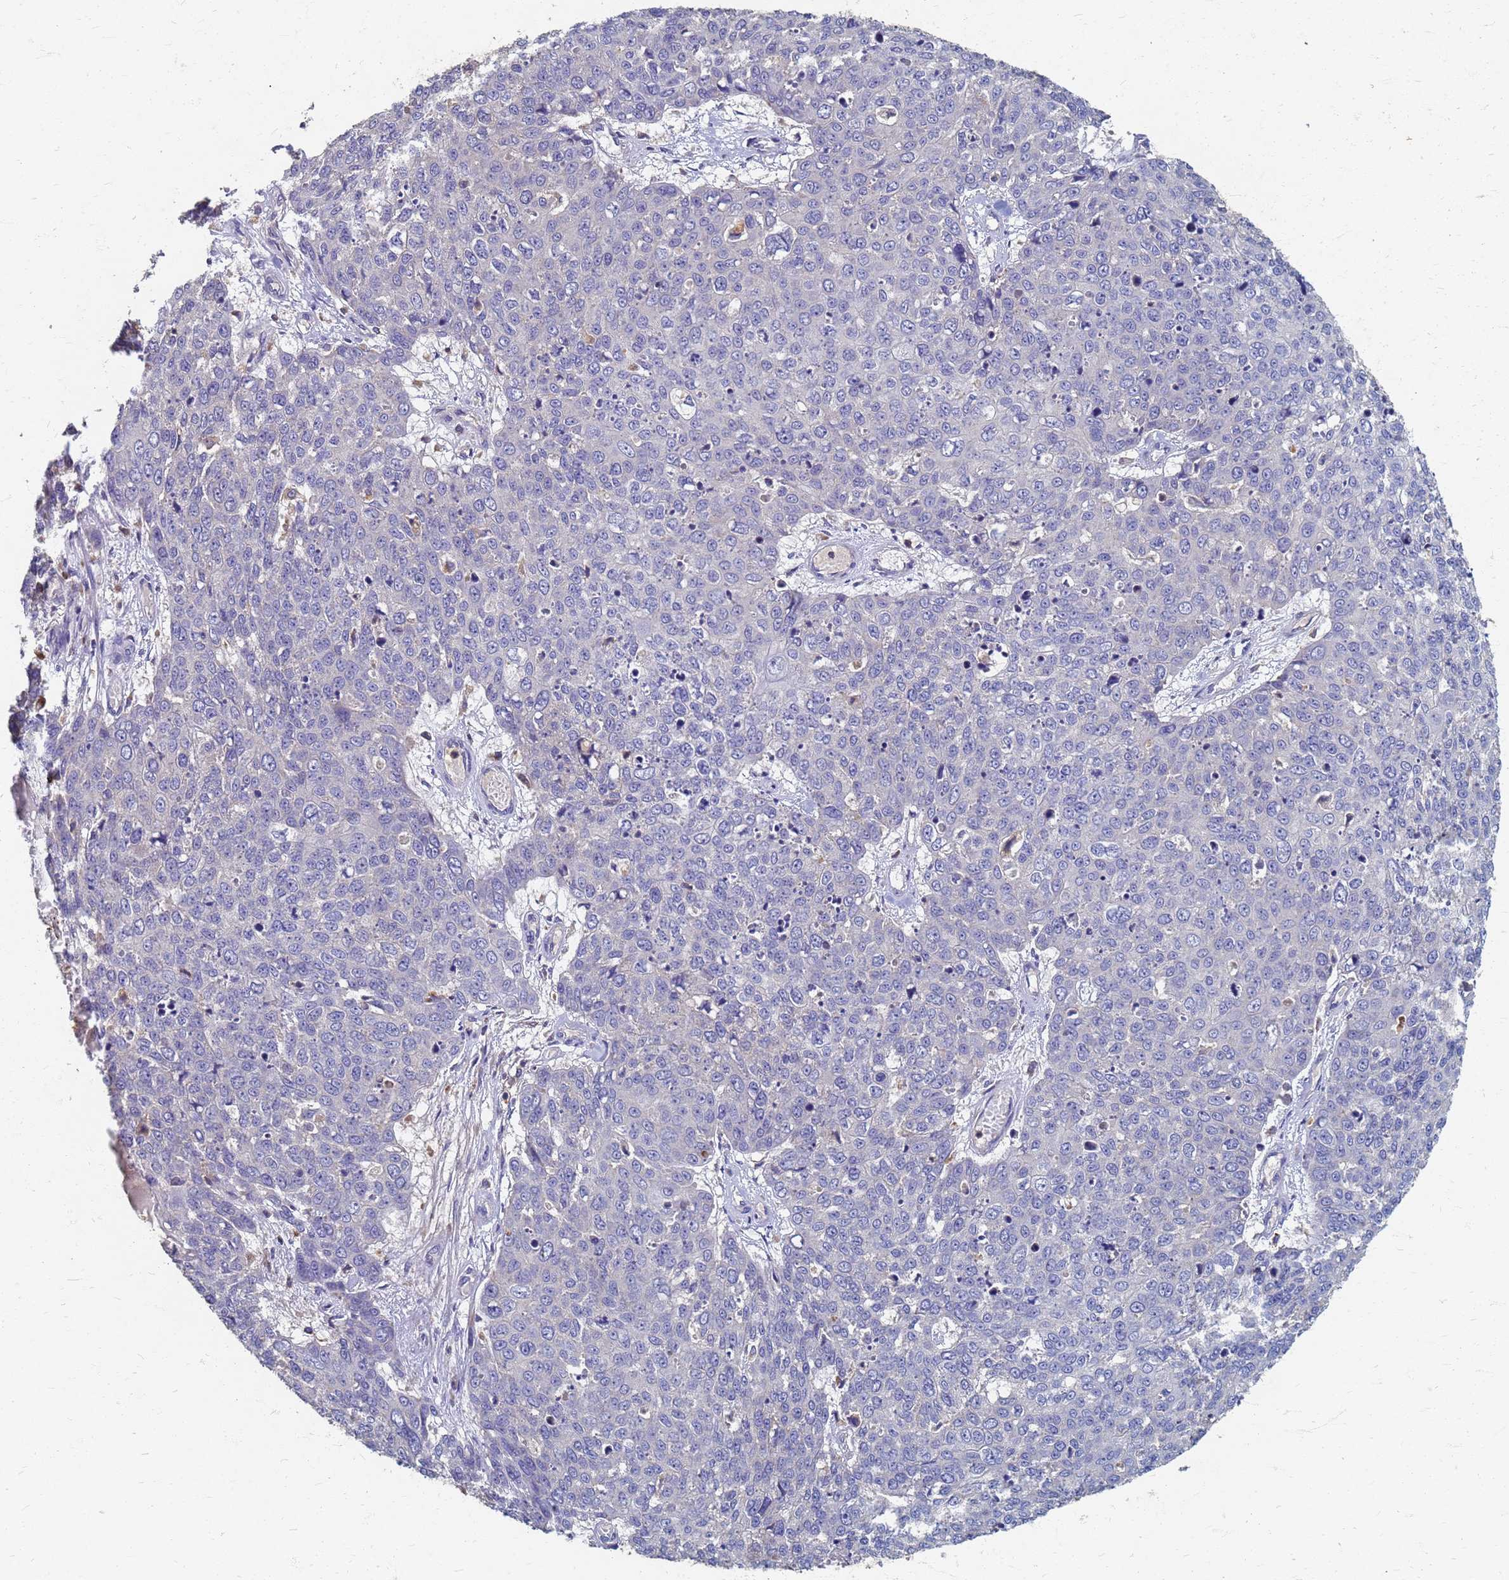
{"staining": {"intensity": "negative", "quantity": "none", "location": "none"}, "tissue": "skin cancer", "cell_type": "Tumor cells", "image_type": "cancer", "snomed": [{"axis": "morphology", "description": "Squamous cell carcinoma, NOS"}, {"axis": "topography", "description": "Skin"}], "caption": "This is a histopathology image of immunohistochemistry staining of squamous cell carcinoma (skin), which shows no positivity in tumor cells.", "gene": "KRCC1", "patient": {"sex": "male", "age": 71}}